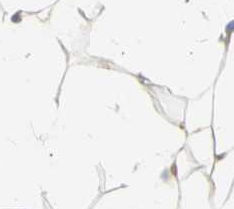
{"staining": {"intensity": "negative", "quantity": "none", "location": "none"}, "tissue": "adipose tissue", "cell_type": "Adipocytes", "image_type": "normal", "snomed": [{"axis": "morphology", "description": "Normal tissue, NOS"}, {"axis": "topography", "description": "Breast"}, {"axis": "topography", "description": "Adipose tissue"}], "caption": "Human adipose tissue stained for a protein using immunohistochemistry (IHC) demonstrates no expression in adipocytes.", "gene": "KLC1", "patient": {"sex": "female", "age": 25}}